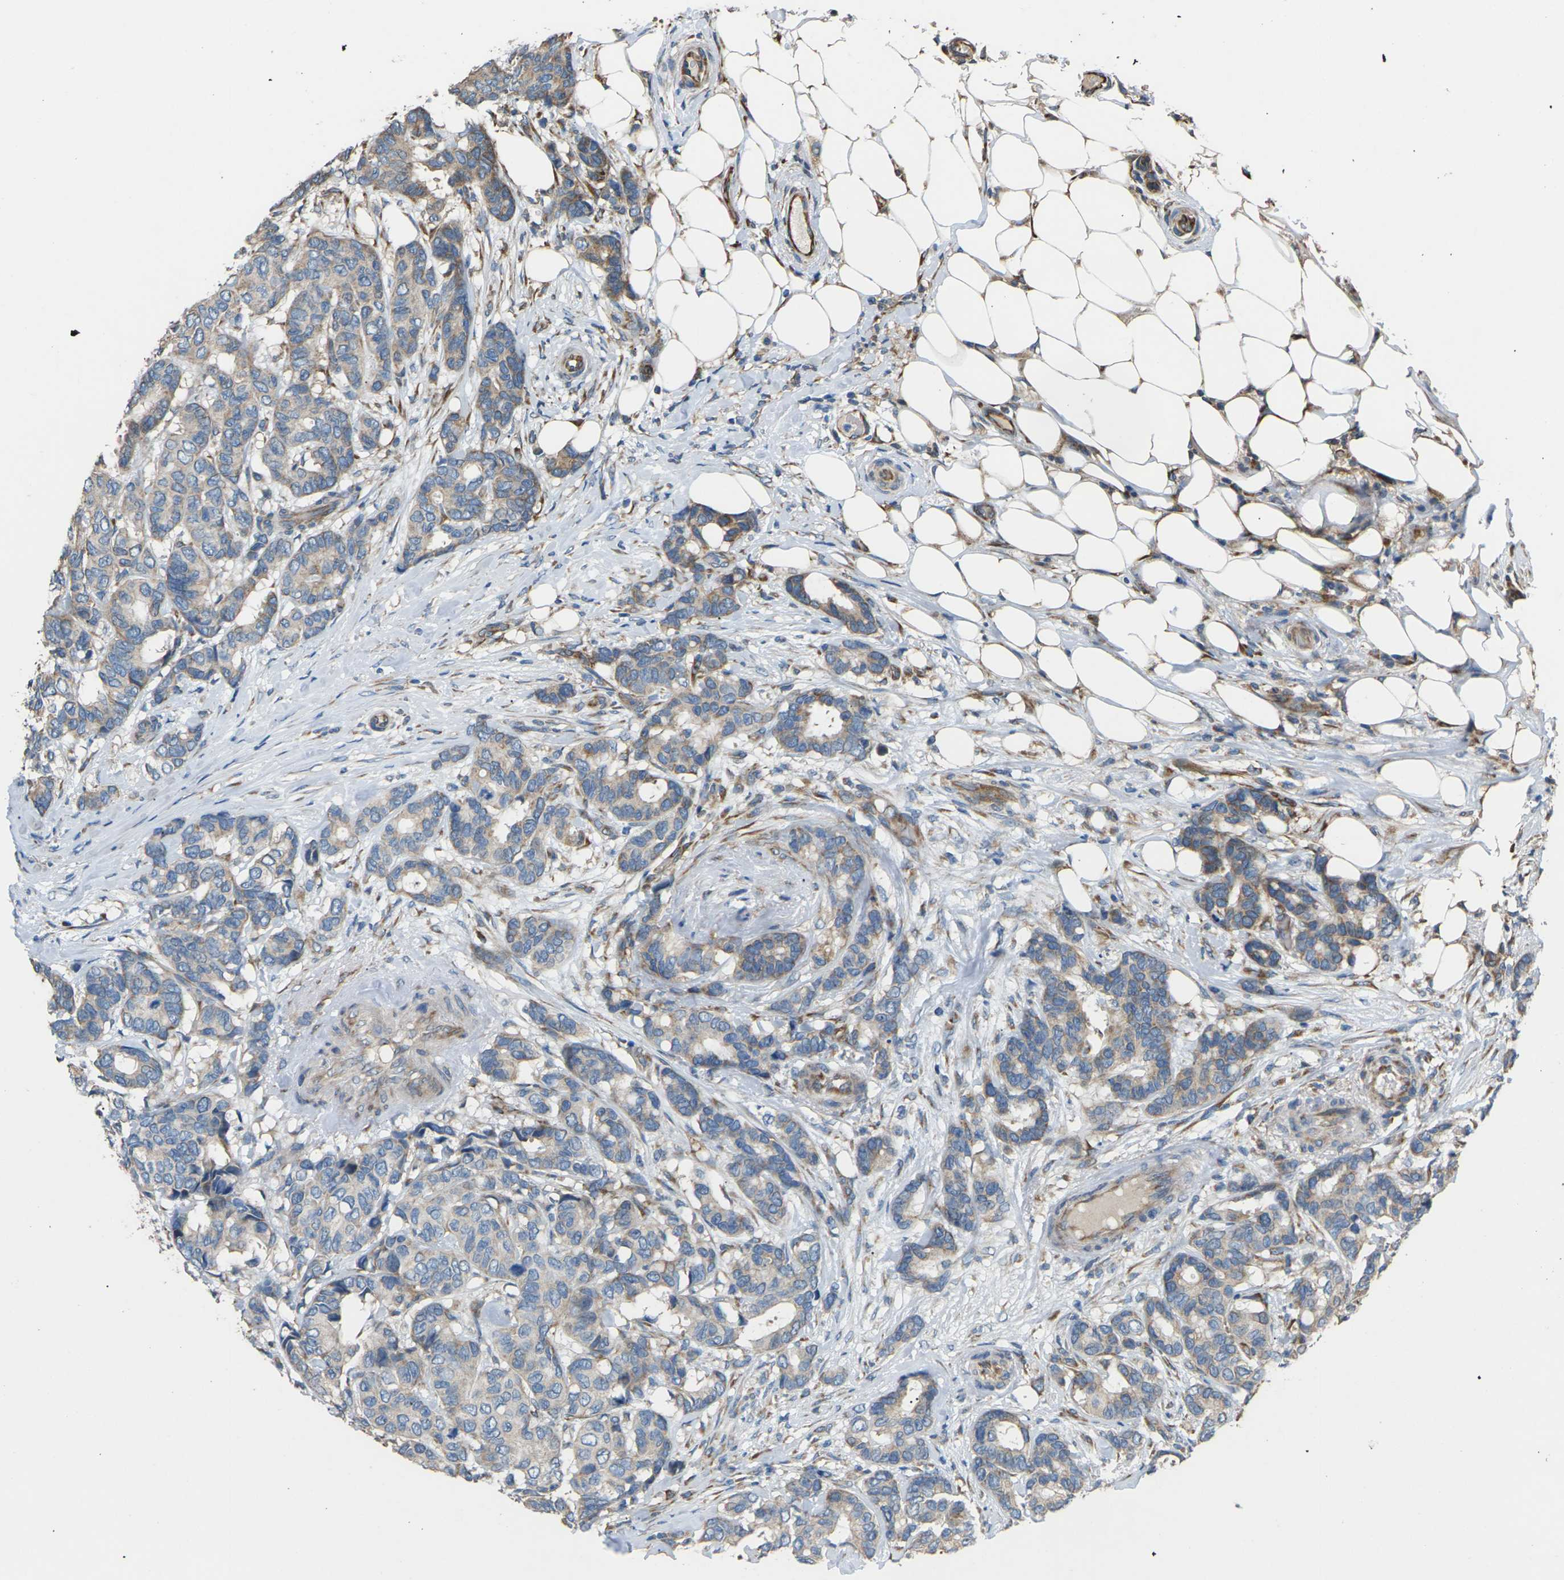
{"staining": {"intensity": "moderate", "quantity": "25%-75%", "location": "cytoplasmic/membranous"}, "tissue": "breast cancer", "cell_type": "Tumor cells", "image_type": "cancer", "snomed": [{"axis": "morphology", "description": "Duct carcinoma"}, {"axis": "topography", "description": "Breast"}], "caption": "This is an image of IHC staining of breast infiltrating ductal carcinoma, which shows moderate expression in the cytoplasmic/membranous of tumor cells.", "gene": "KLHDC8B", "patient": {"sex": "female", "age": 87}}